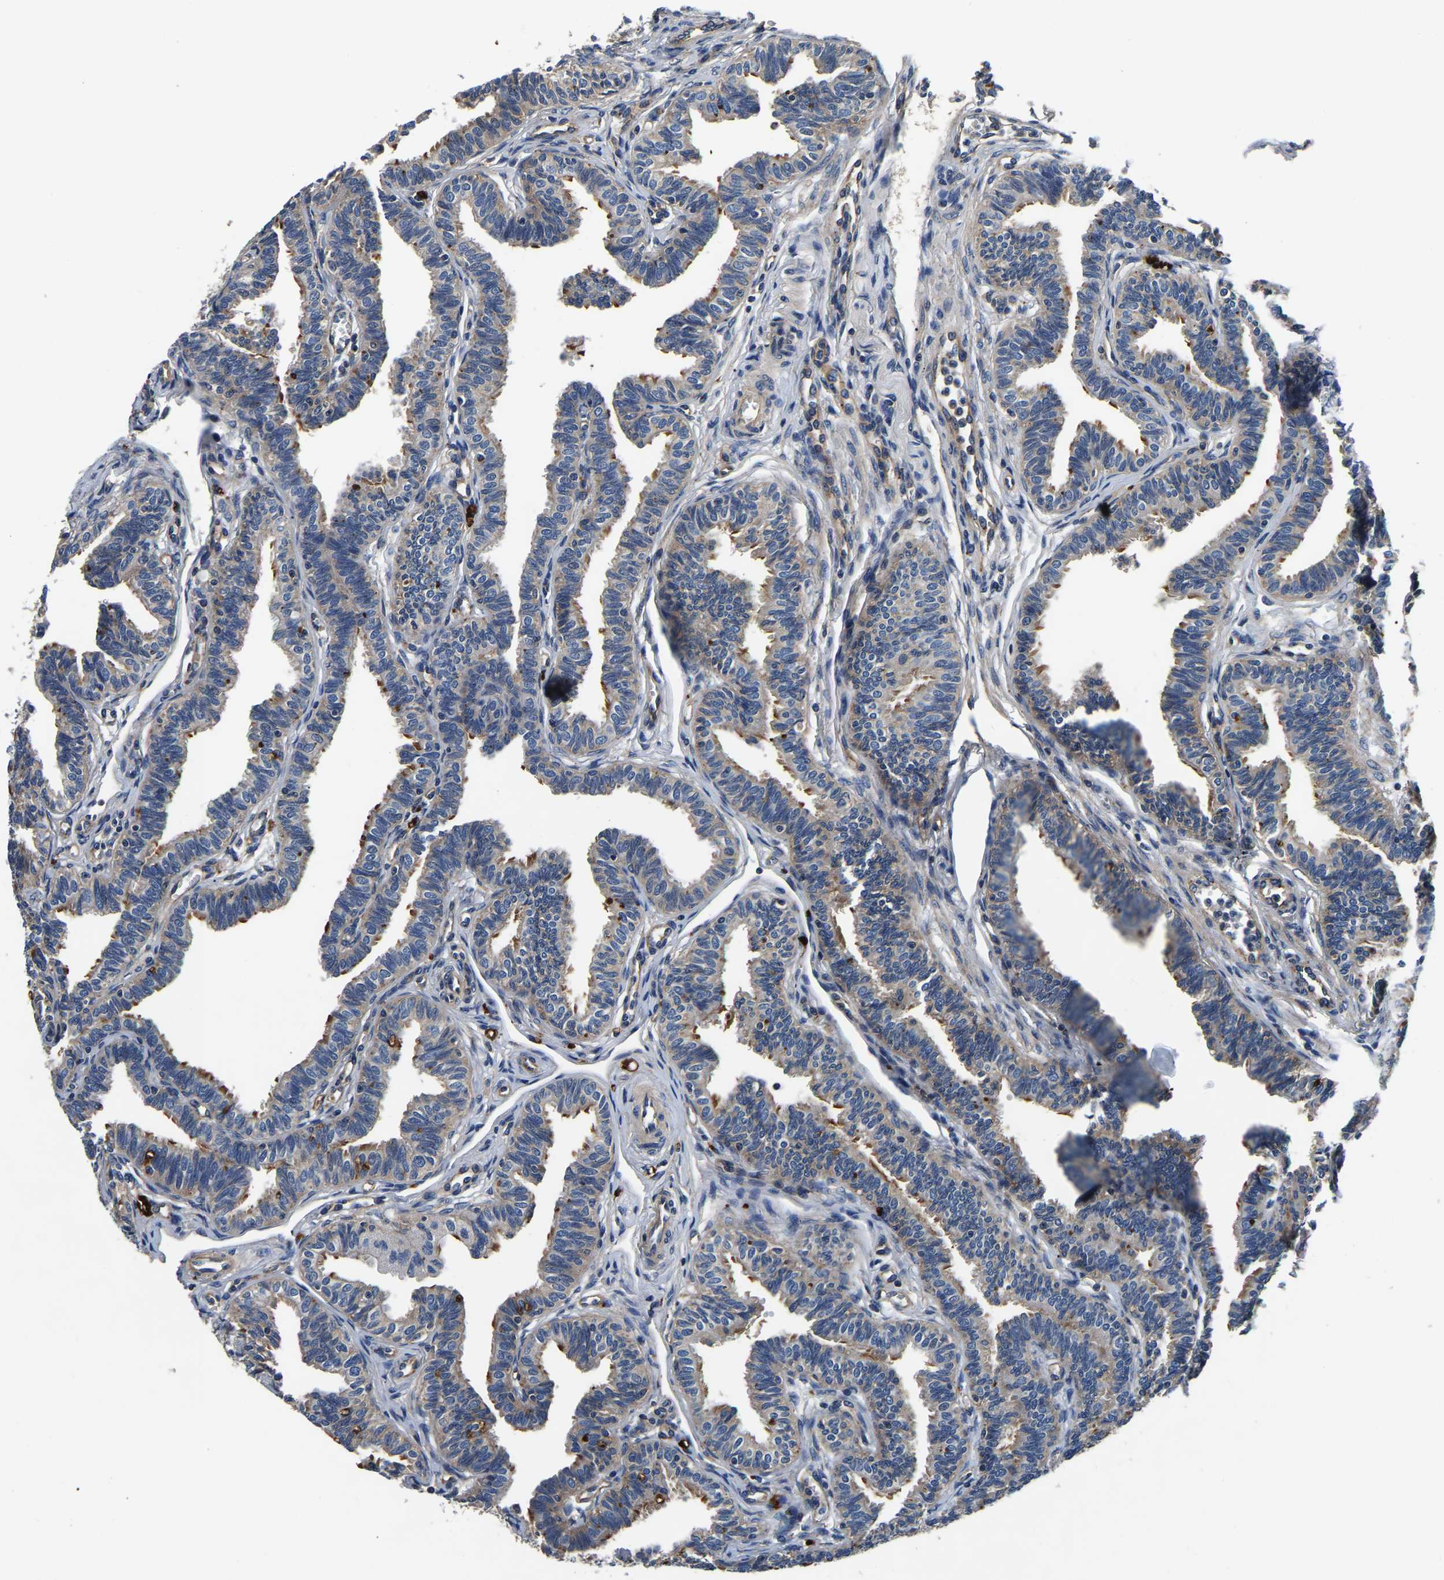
{"staining": {"intensity": "moderate", "quantity": "<25%", "location": "cytoplasmic/membranous"}, "tissue": "fallopian tube", "cell_type": "Glandular cells", "image_type": "normal", "snomed": [{"axis": "morphology", "description": "Normal tissue, NOS"}, {"axis": "topography", "description": "Fallopian tube"}, {"axis": "topography", "description": "Ovary"}], "caption": "Normal fallopian tube exhibits moderate cytoplasmic/membranous expression in approximately <25% of glandular cells.", "gene": "SH3GLB1", "patient": {"sex": "female", "age": 23}}